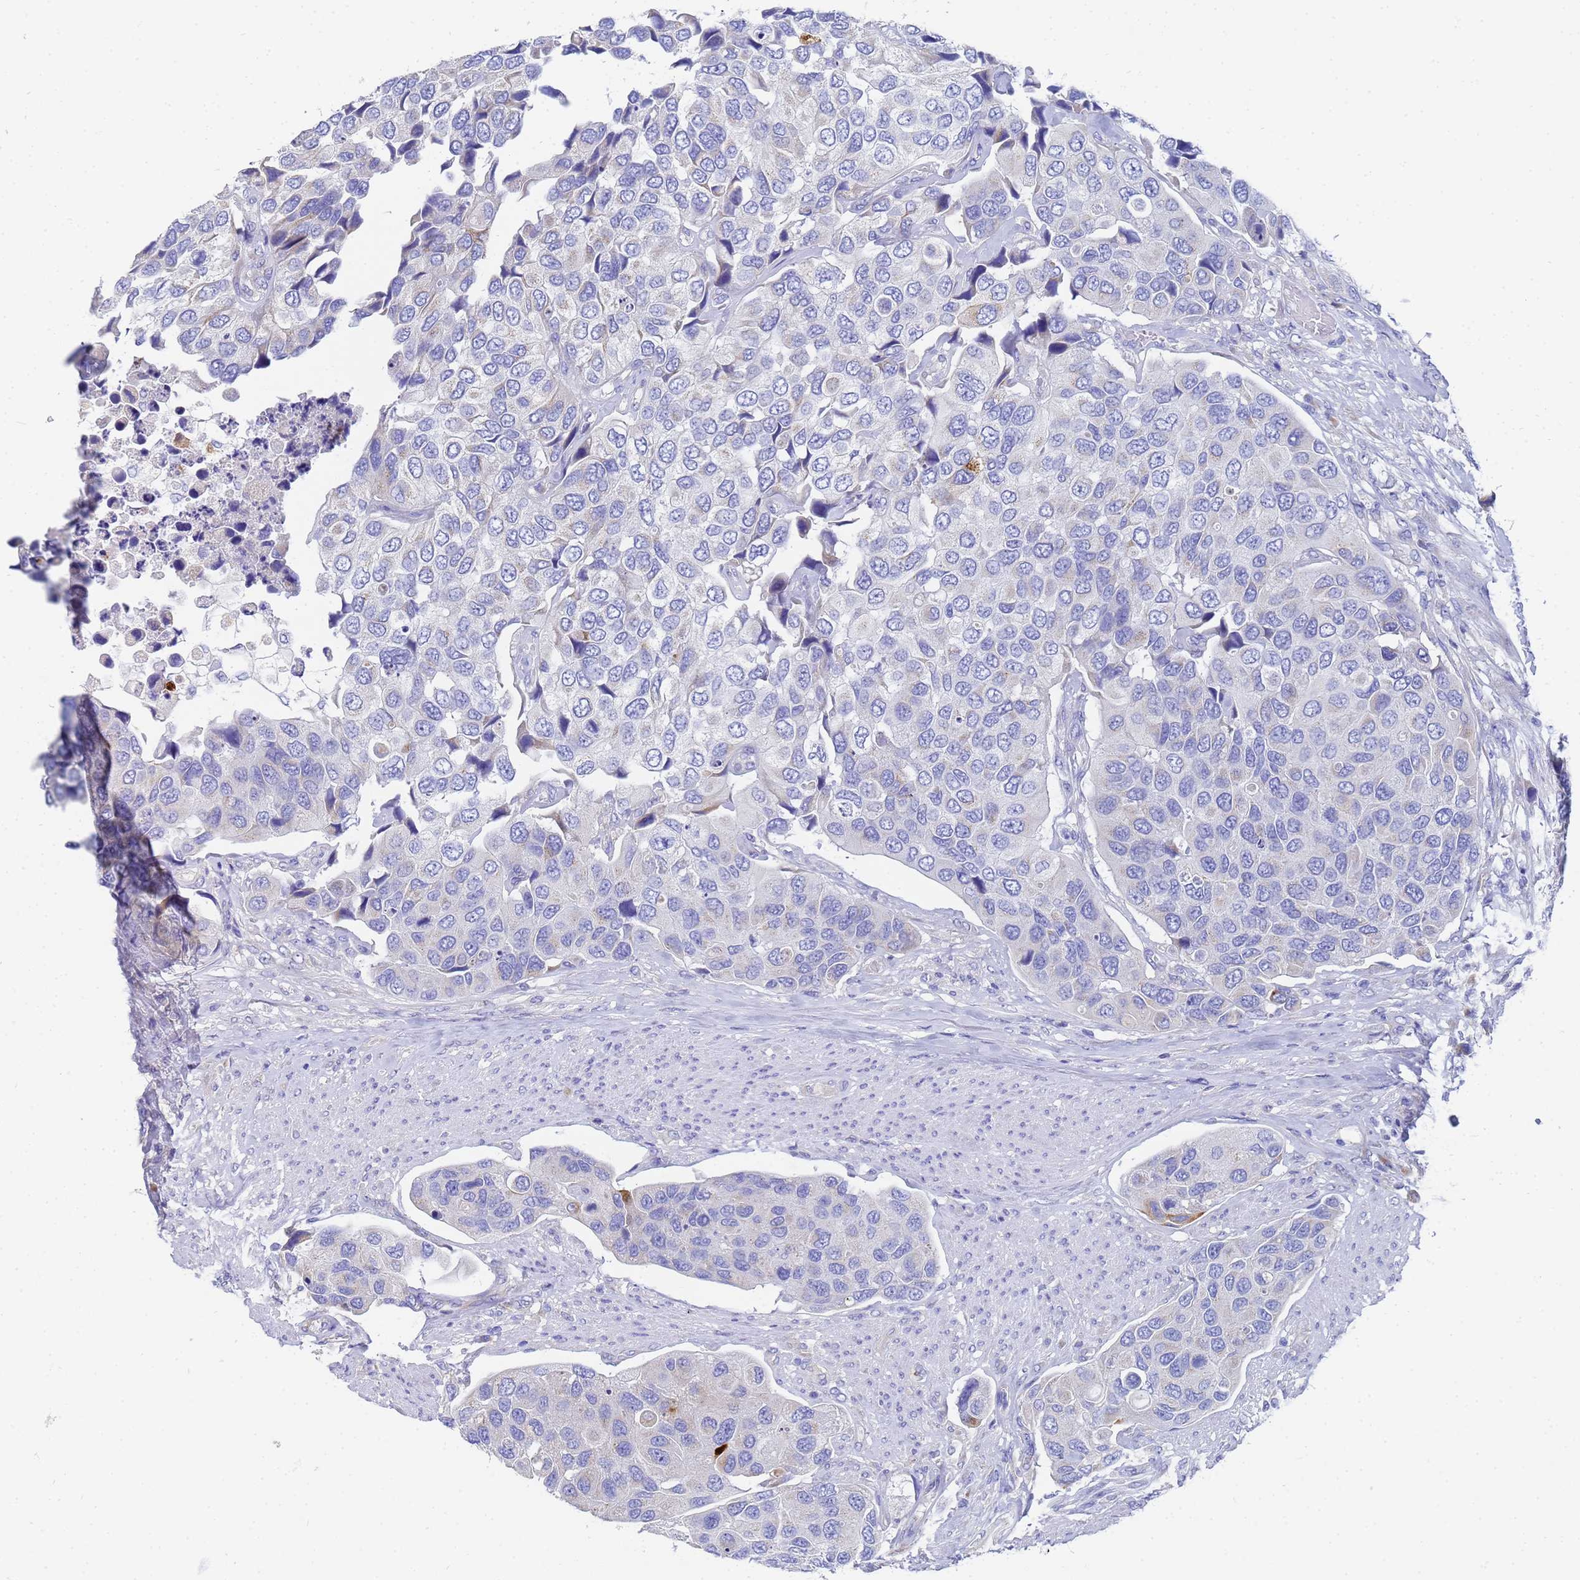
{"staining": {"intensity": "negative", "quantity": "none", "location": "none"}, "tissue": "urothelial cancer", "cell_type": "Tumor cells", "image_type": "cancer", "snomed": [{"axis": "morphology", "description": "Urothelial carcinoma, High grade"}, {"axis": "topography", "description": "Urinary bladder"}], "caption": "Immunohistochemistry image of neoplastic tissue: human urothelial carcinoma (high-grade) stained with DAB displays no significant protein positivity in tumor cells. (IHC, brightfield microscopy, high magnification).", "gene": "TM4SF4", "patient": {"sex": "male", "age": 74}}